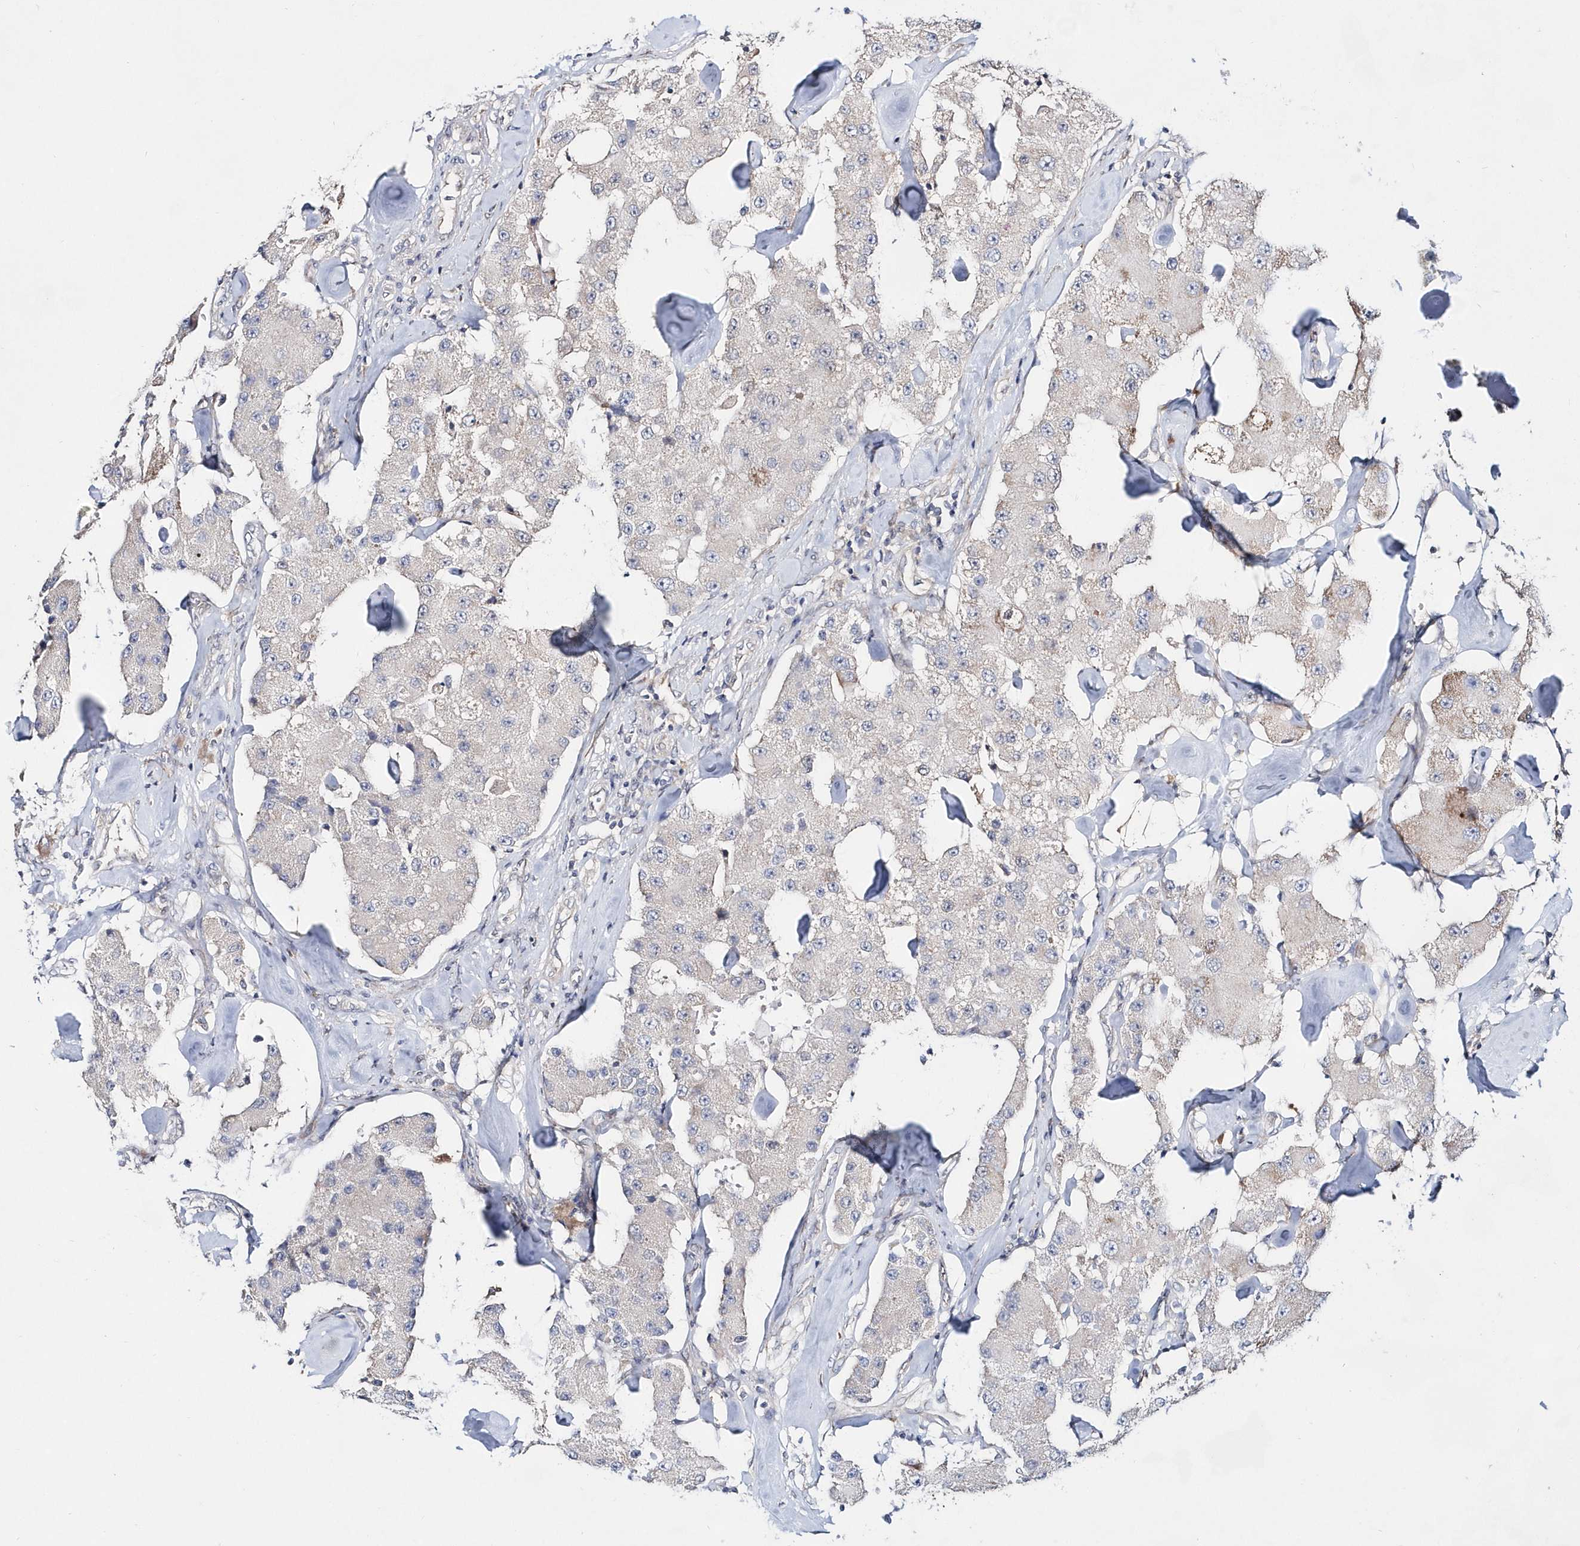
{"staining": {"intensity": "weak", "quantity": "<25%", "location": "cytoplasmic/membranous"}, "tissue": "carcinoid", "cell_type": "Tumor cells", "image_type": "cancer", "snomed": [{"axis": "morphology", "description": "Carcinoid, malignant, NOS"}, {"axis": "topography", "description": "Pancreas"}], "caption": "A photomicrograph of carcinoid (malignant) stained for a protein reveals no brown staining in tumor cells. (DAB immunohistochemistry visualized using brightfield microscopy, high magnification).", "gene": "BDH2", "patient": {"sex": "male", "age": 41}}